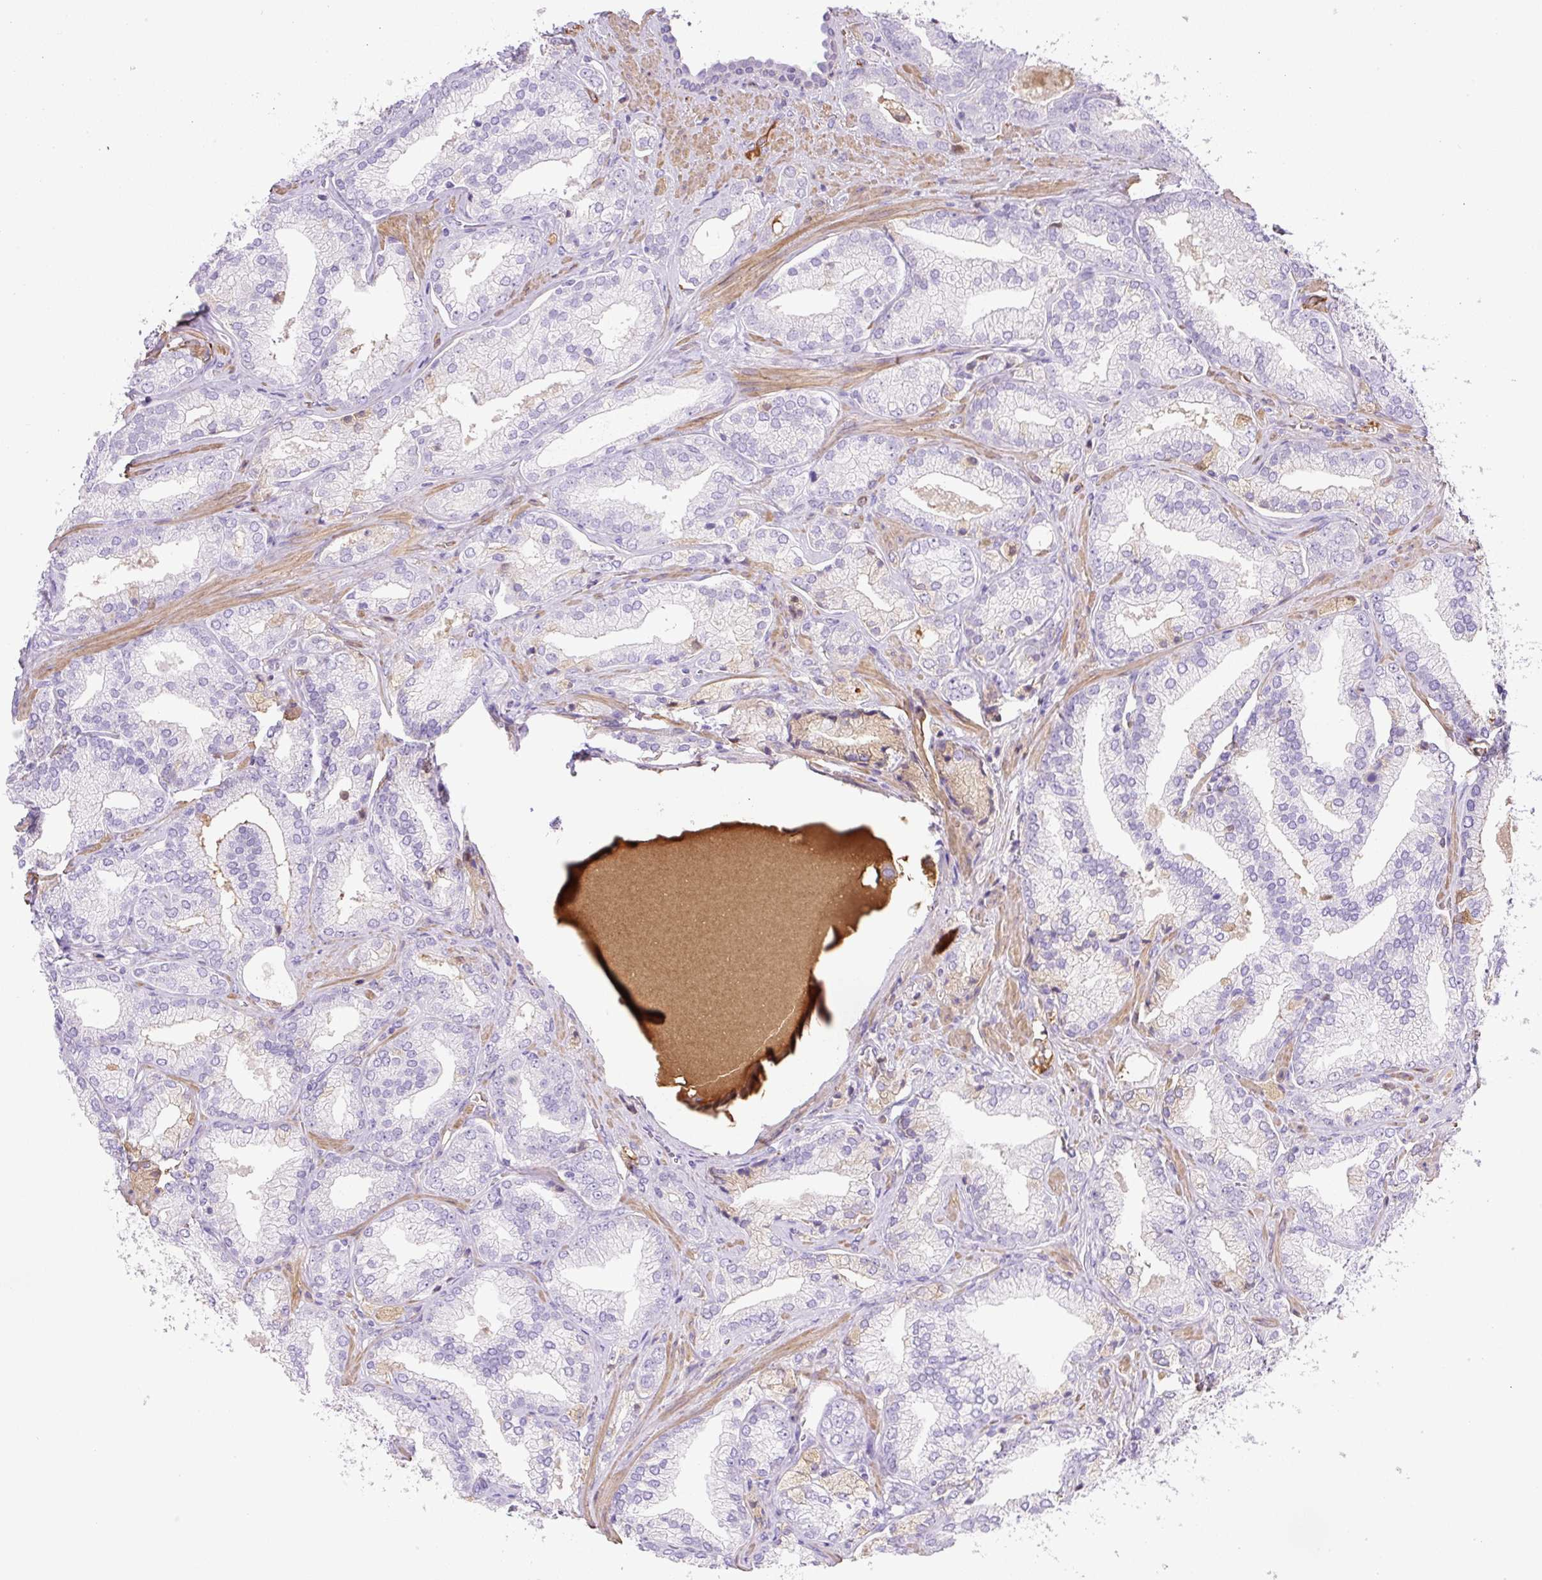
{"staining": {"intensity": "negative", "quantity": "none", "location": "none"}, "tissue": "prostate cancer", "cell_type": "Tumor cells", "image_type": "cancer", "snomed": [{"axis": "morphology", "description": "Adenocarcinoma, High grade"}, {"axis": "topography", "description": "Prostate"}], "caption": "An immunohistochemistry (IHC) image of prostate adenocarcinoma (high-grade) is shown. There is no staining in tumor cells of prostate adenocarcinoma (high-grade).", "gene": "TDRD15", "patient": {"sex": "male", "age": 68}}